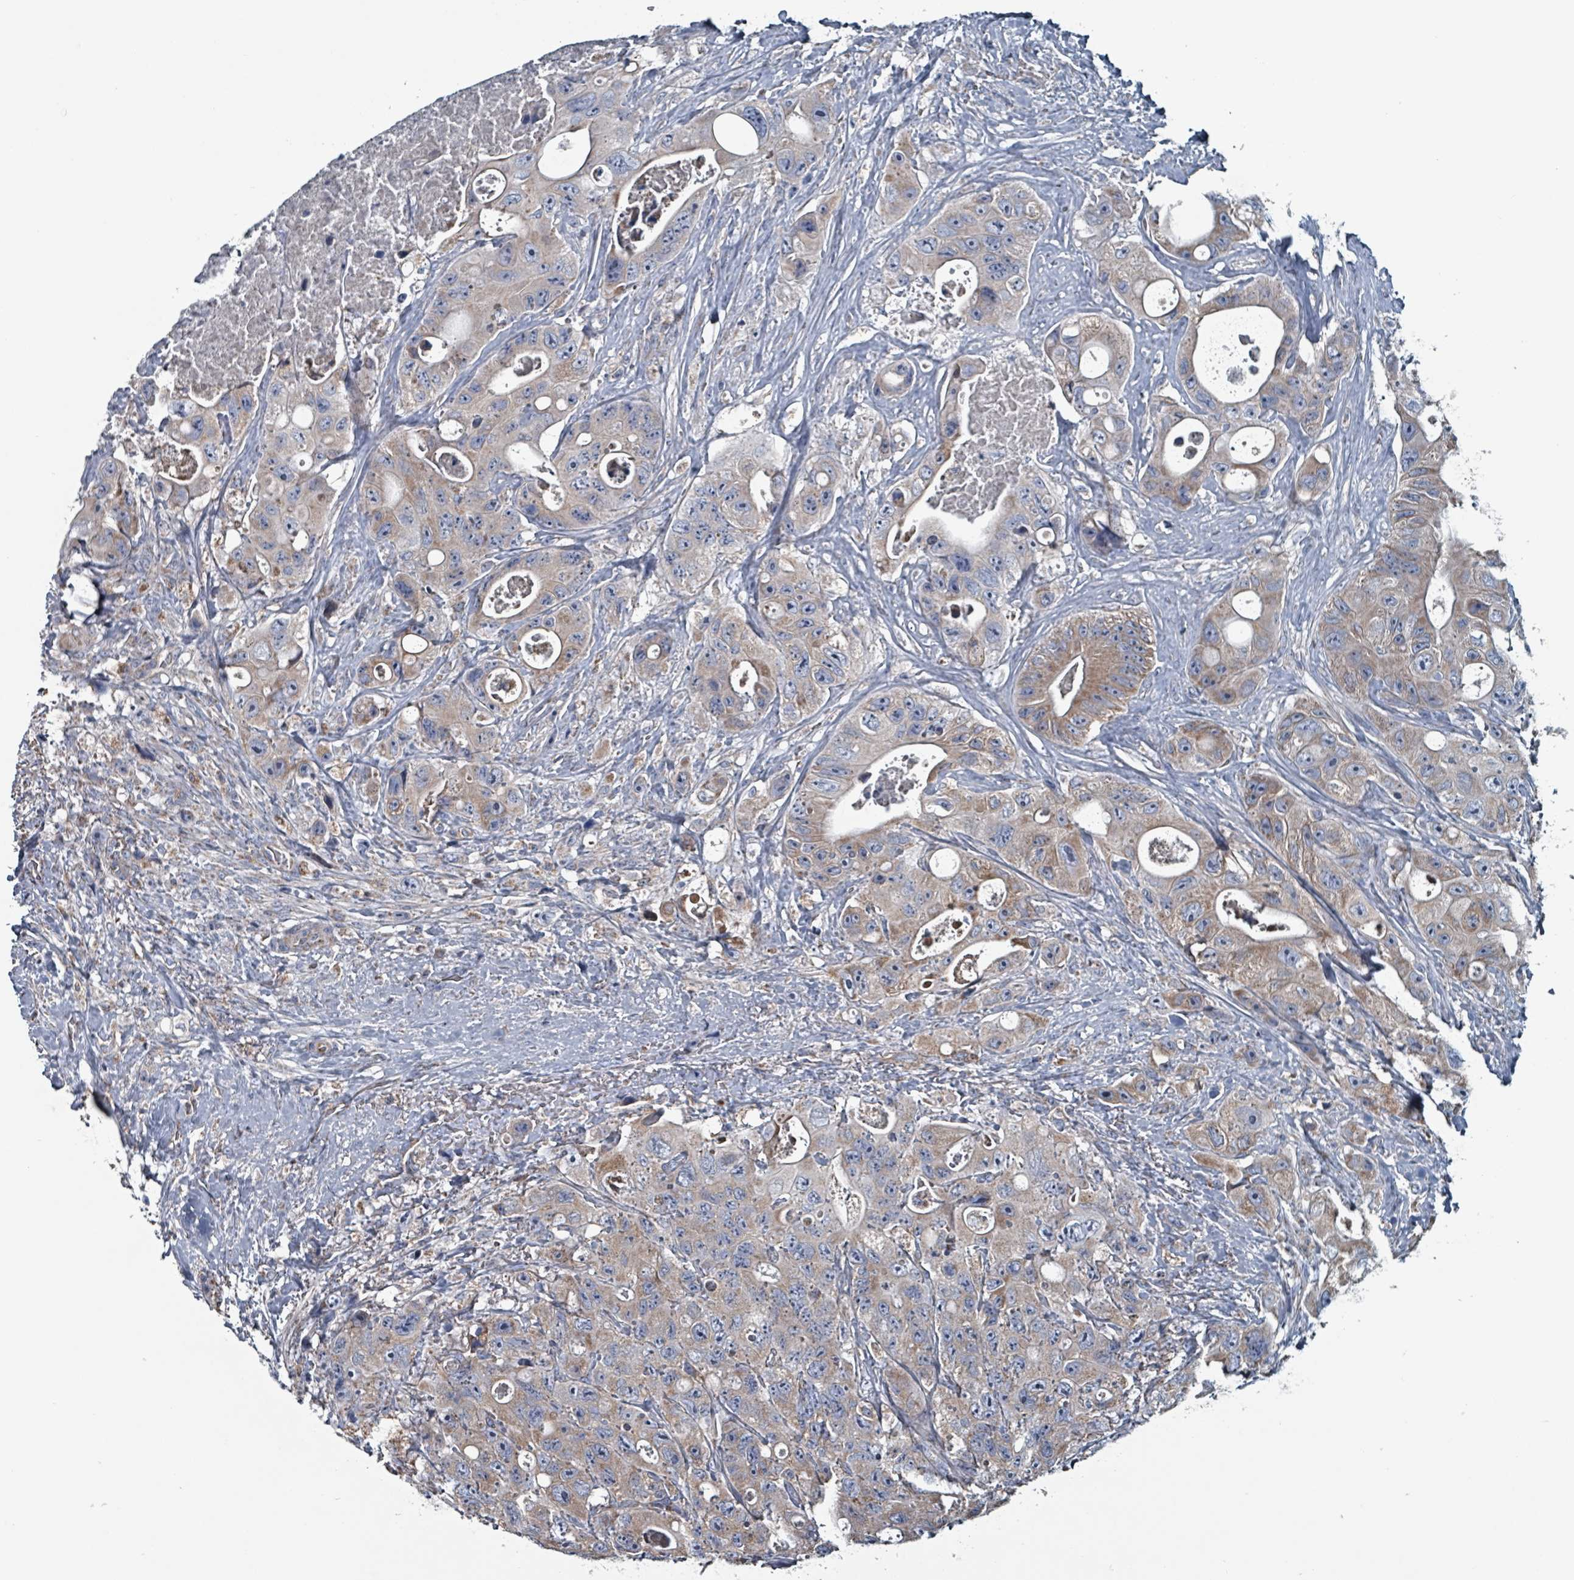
{"staining": {"intensity": "weak", "quantity": "25%-75%", "location": "cytoplasmic/membranous"}, "tissue": "colorectal cancer", "cell_type": "Tumor cells", "image_type": "cancer", "snomed": [{"axis": "morphology", "description": "Adenocarcinoma, NOS"}, {"axis": "topography", "description": "Colon"}], "caption": "High-power microscopy captured an immunohistochemistry micrograph of colorectal cancer, revealing weak cytoplasmic/membranous positivity in about 25%-75% of tumor cells.", "gene": "ABHD18", "patient": {"sex": "female", "age": 46}}